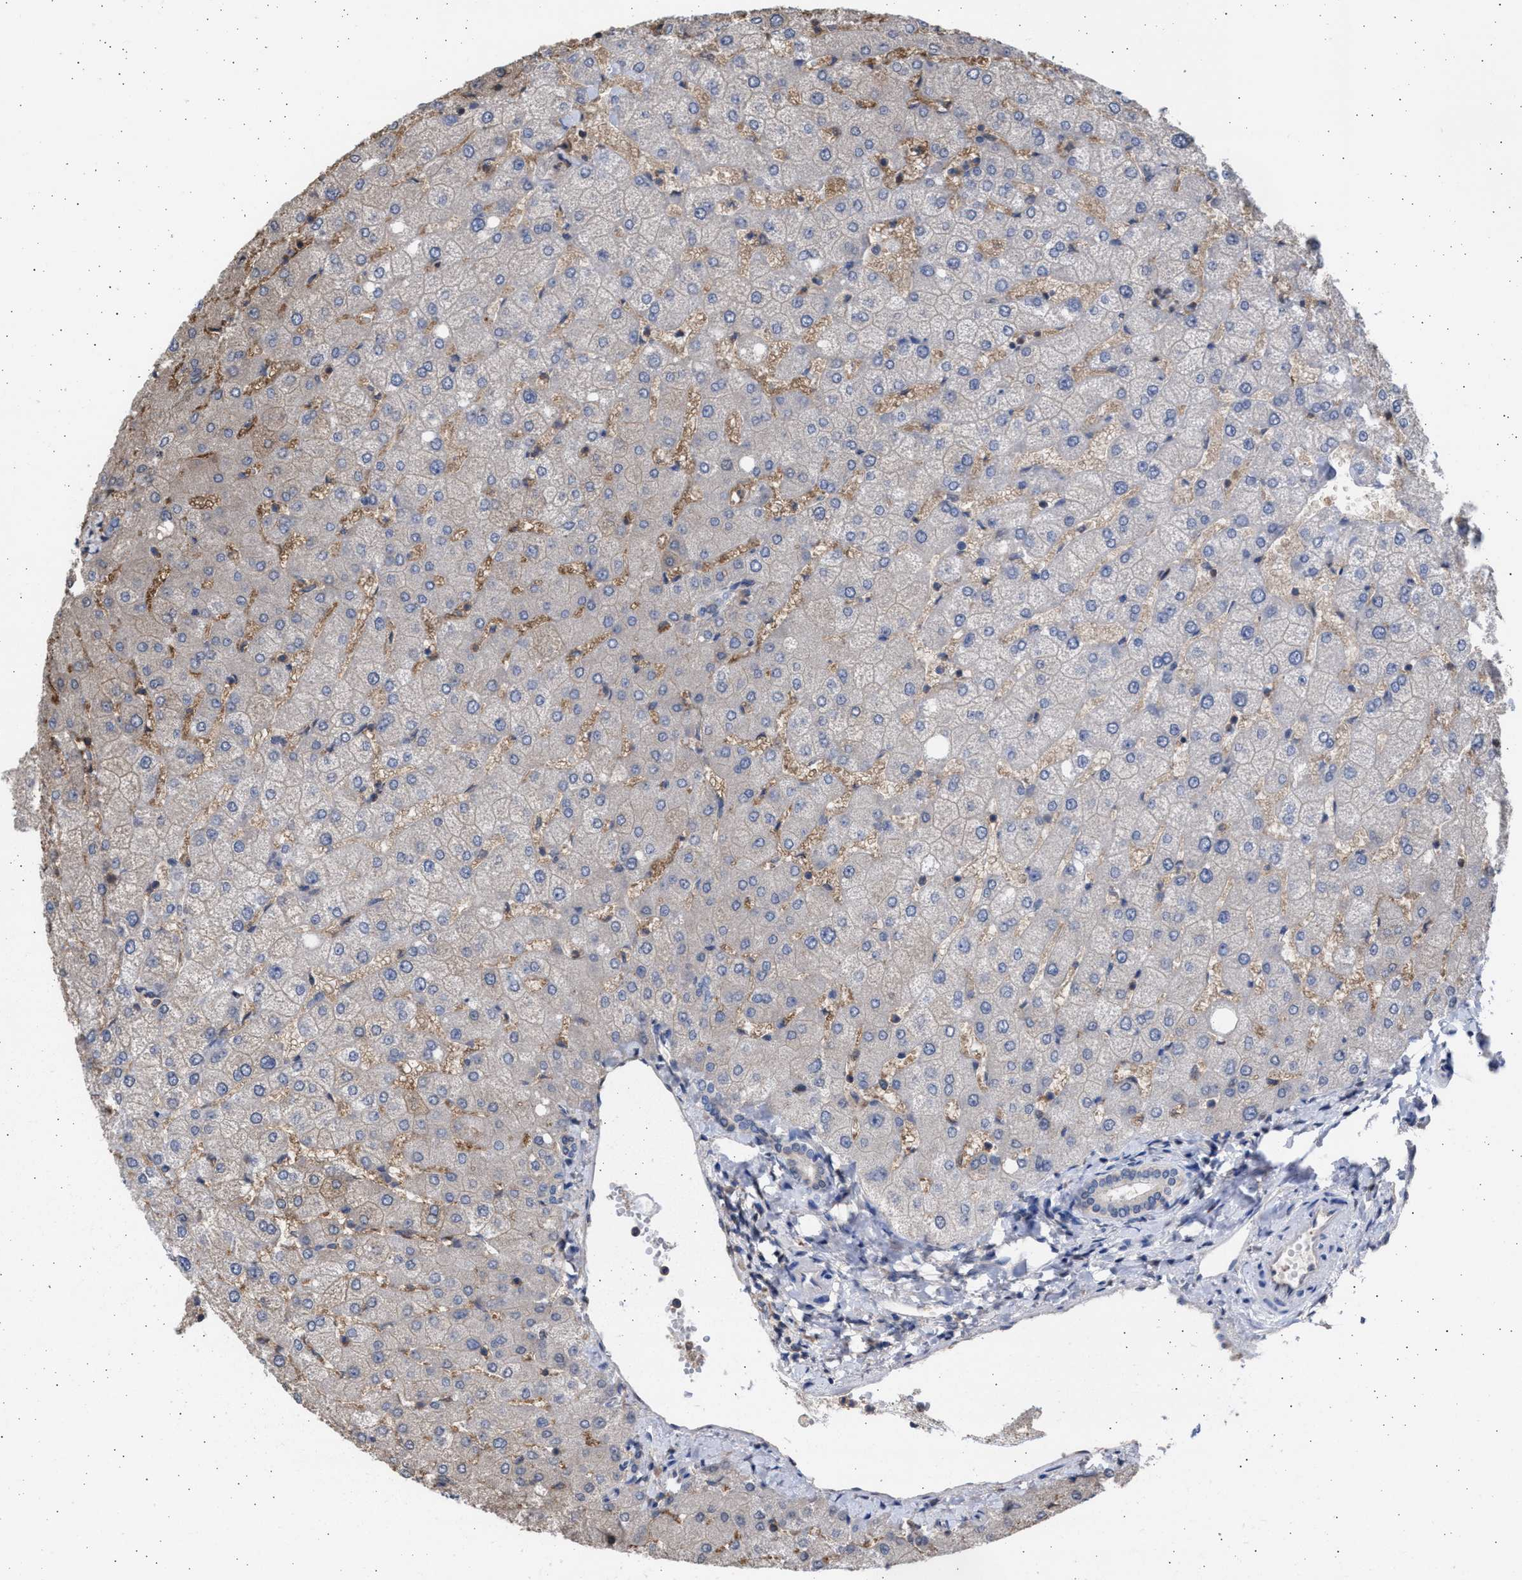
{"staining": {"intensity": "negative", "quantity": "none", "location": "none"}, "tissue": "liver", "cell_type": "Cholangiocytes", "image_type": "normal", "snomed": [{"axis": "morphology", "description": "Normal tissue, NOS"}, {"axis": "topography", "description": "Liver"}], "caption": "Micrograph shows no significant protein staining in cholangiocytes of unremarkable liver.", "gene": "ALDOC", "patient": {"sex": "female", "age": 54}}